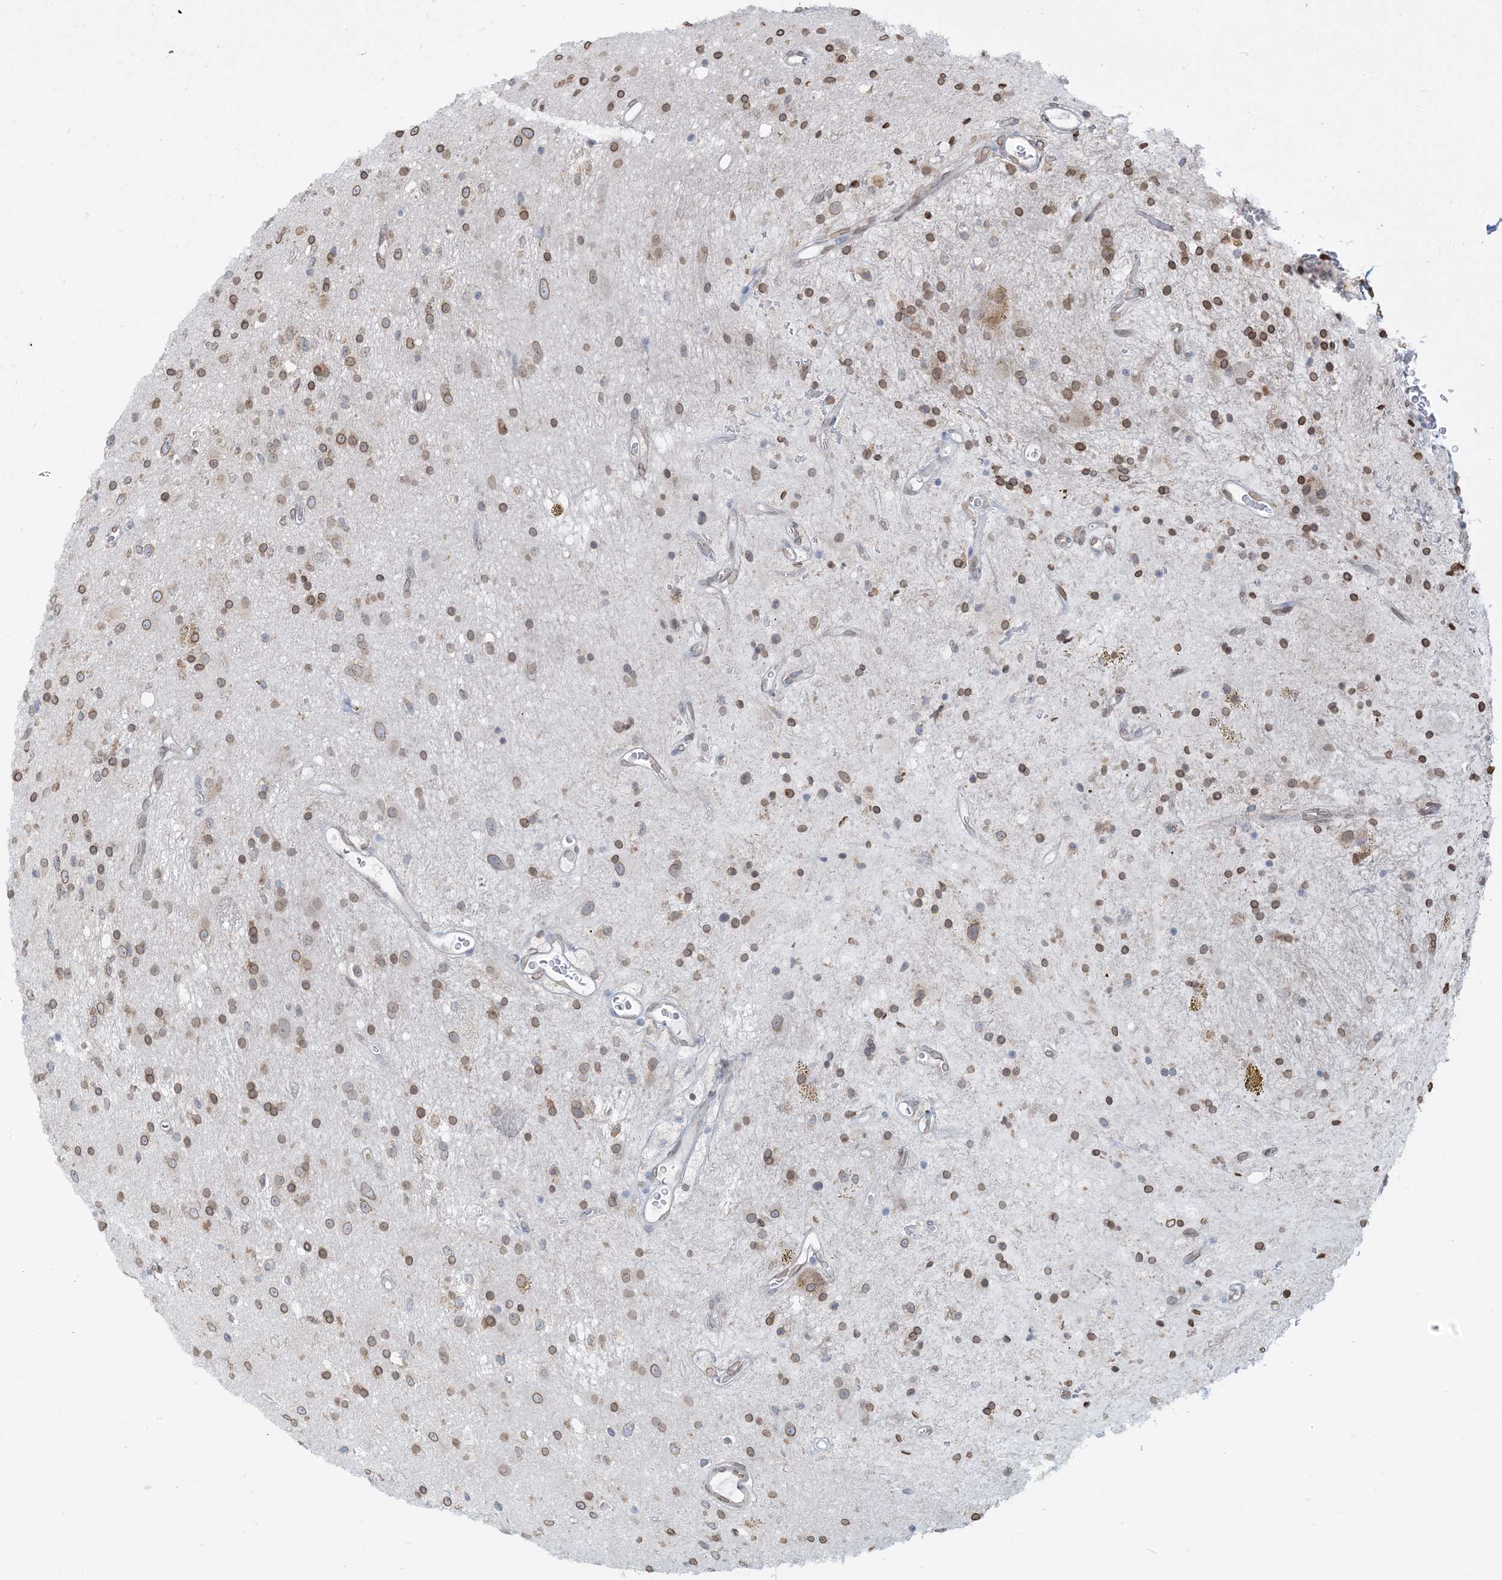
{"staining": {"intensity": "moderate", "quantity": "25%-75%", "location": "cytoplasmic/membranous,nuclear"}, "tissue": "glioma", "cell_type": "Tumor cells", "image_type": "cancer", "snomed": [{"axis": "morphology", "description": "Glioma, malignant, High grade"}, {"axis": "topography", "description": "Brain"}], "caption": "Protein analysis of glioma tissue exhibits moderate cytoplasmic/membranous and nuclear expression in about 25%-75% of tumor cells.", "gene": "WWP1", "patient": {"sex": "male", "age": 34}}